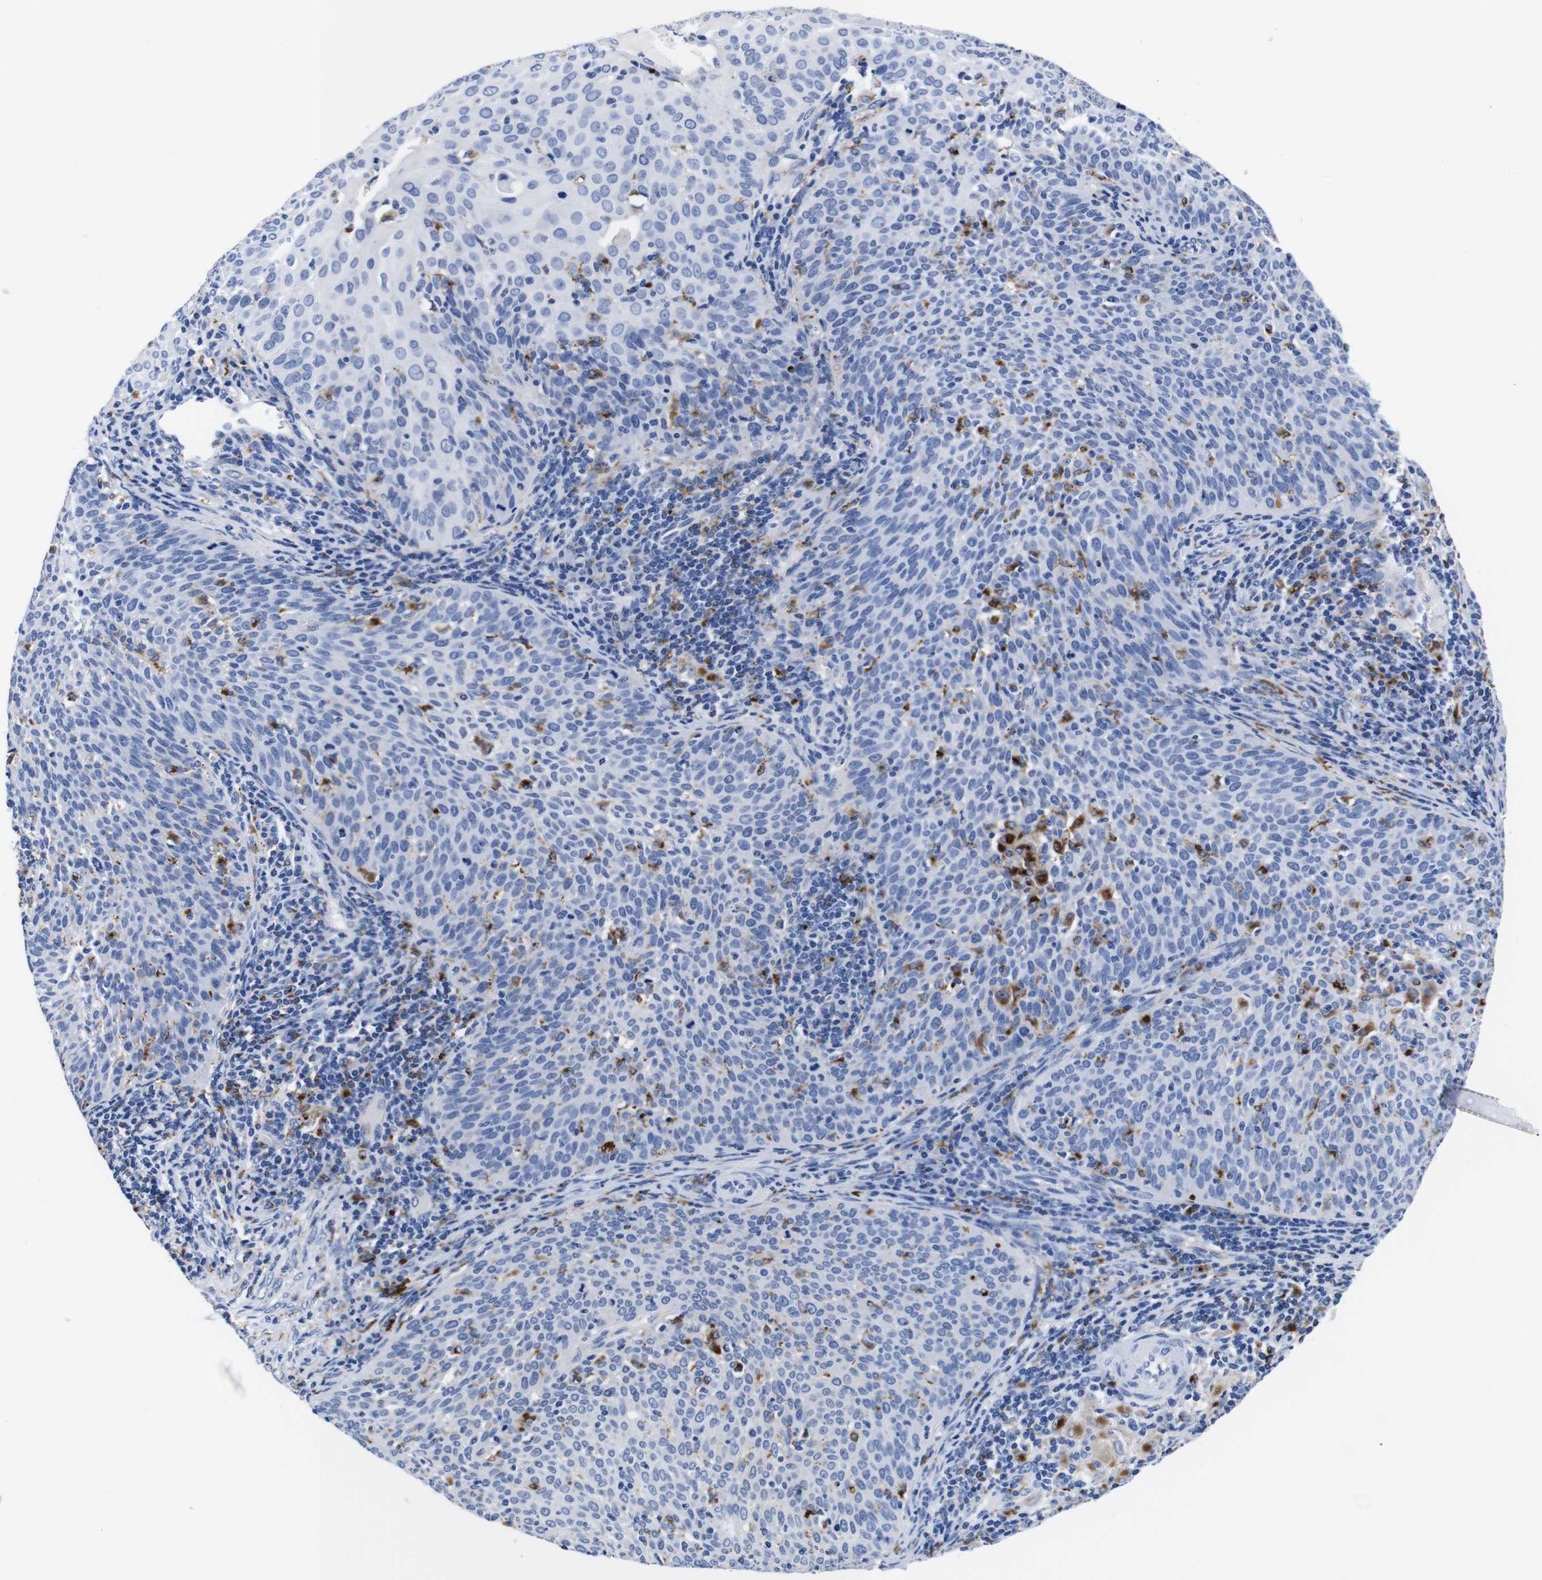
{"staining": {"intensity": "negative", "quantity": "none", "location": "none"}, "tissue": "cervical cancer", "cell_type": "Tumor cells", "image_type": "cancer", "snomed": [{"axis": "morphology", "description": "Squamous cell carcinoma, NOS"}, {"axis": "topography", "description": "Cervix"}], "caption": "A photomicrograph of cervical squamous cell carcinoma stained for a protein demonstrates no brown staining in tumor cells.", "gene": "HLA-DMB", "patient": {"sex": "female", "age": 38}}